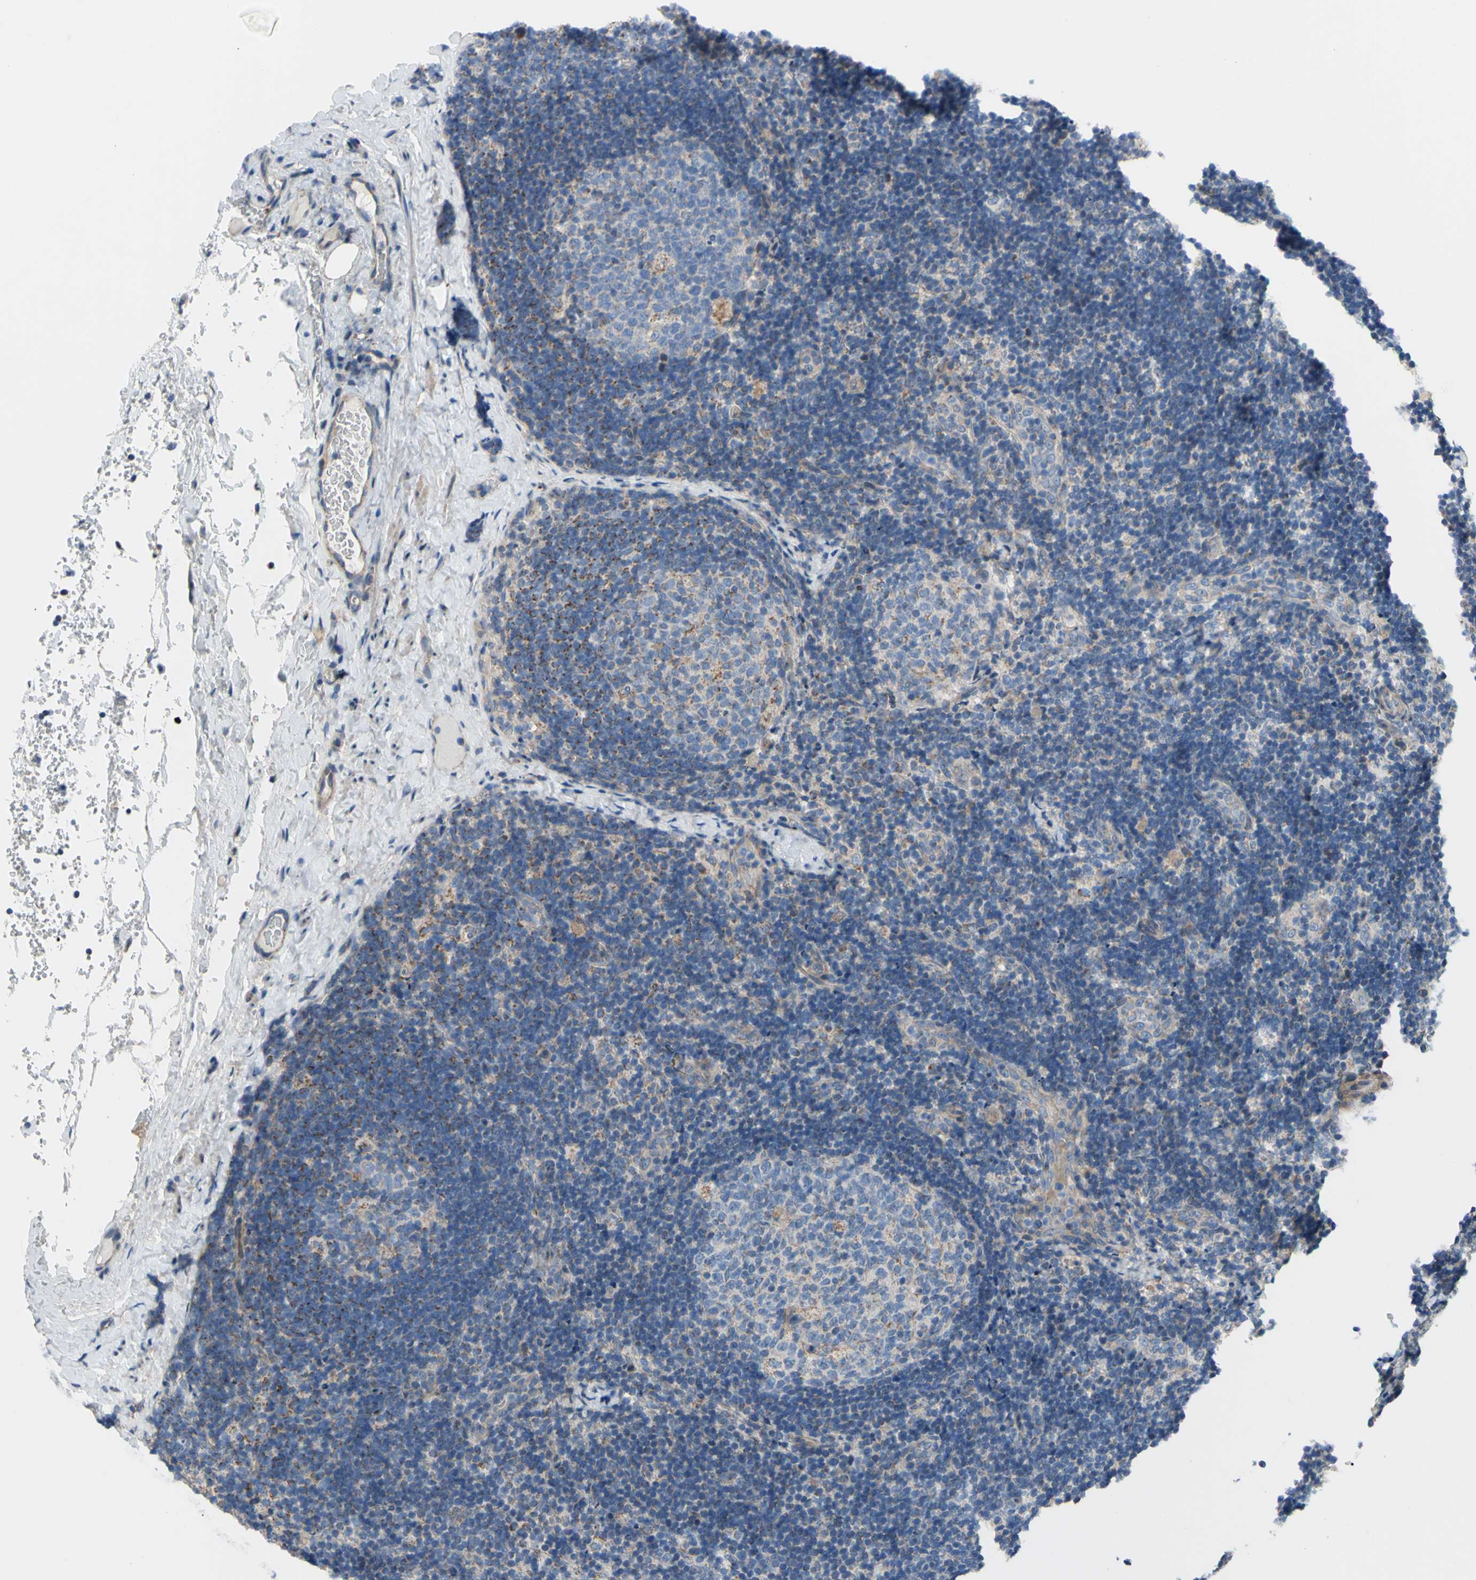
{"staining": {"intensity": "moderate", "quantity": "<25%", "location": "cytoplasmic/membranous"}, "tissue": "lymph node", "cell_type": "Germinal center cells", "image_type": "normal", "snomed": [{"axis": "morphology", "description": "Normal tissue, NOS"}, {"axis": "topography", "description": "Lymph node"}], "caption": "Immunohistochemistry of normal human lymph node exhibits low levels of moderate cytoplasmic/membranous staining in about <25% of germinal center cells. (brown staining indicates protein expression, while blue staining denotes nuclei).", "gene": "GRAMD2B", "patient": {"sex": "female", "age": 14}}